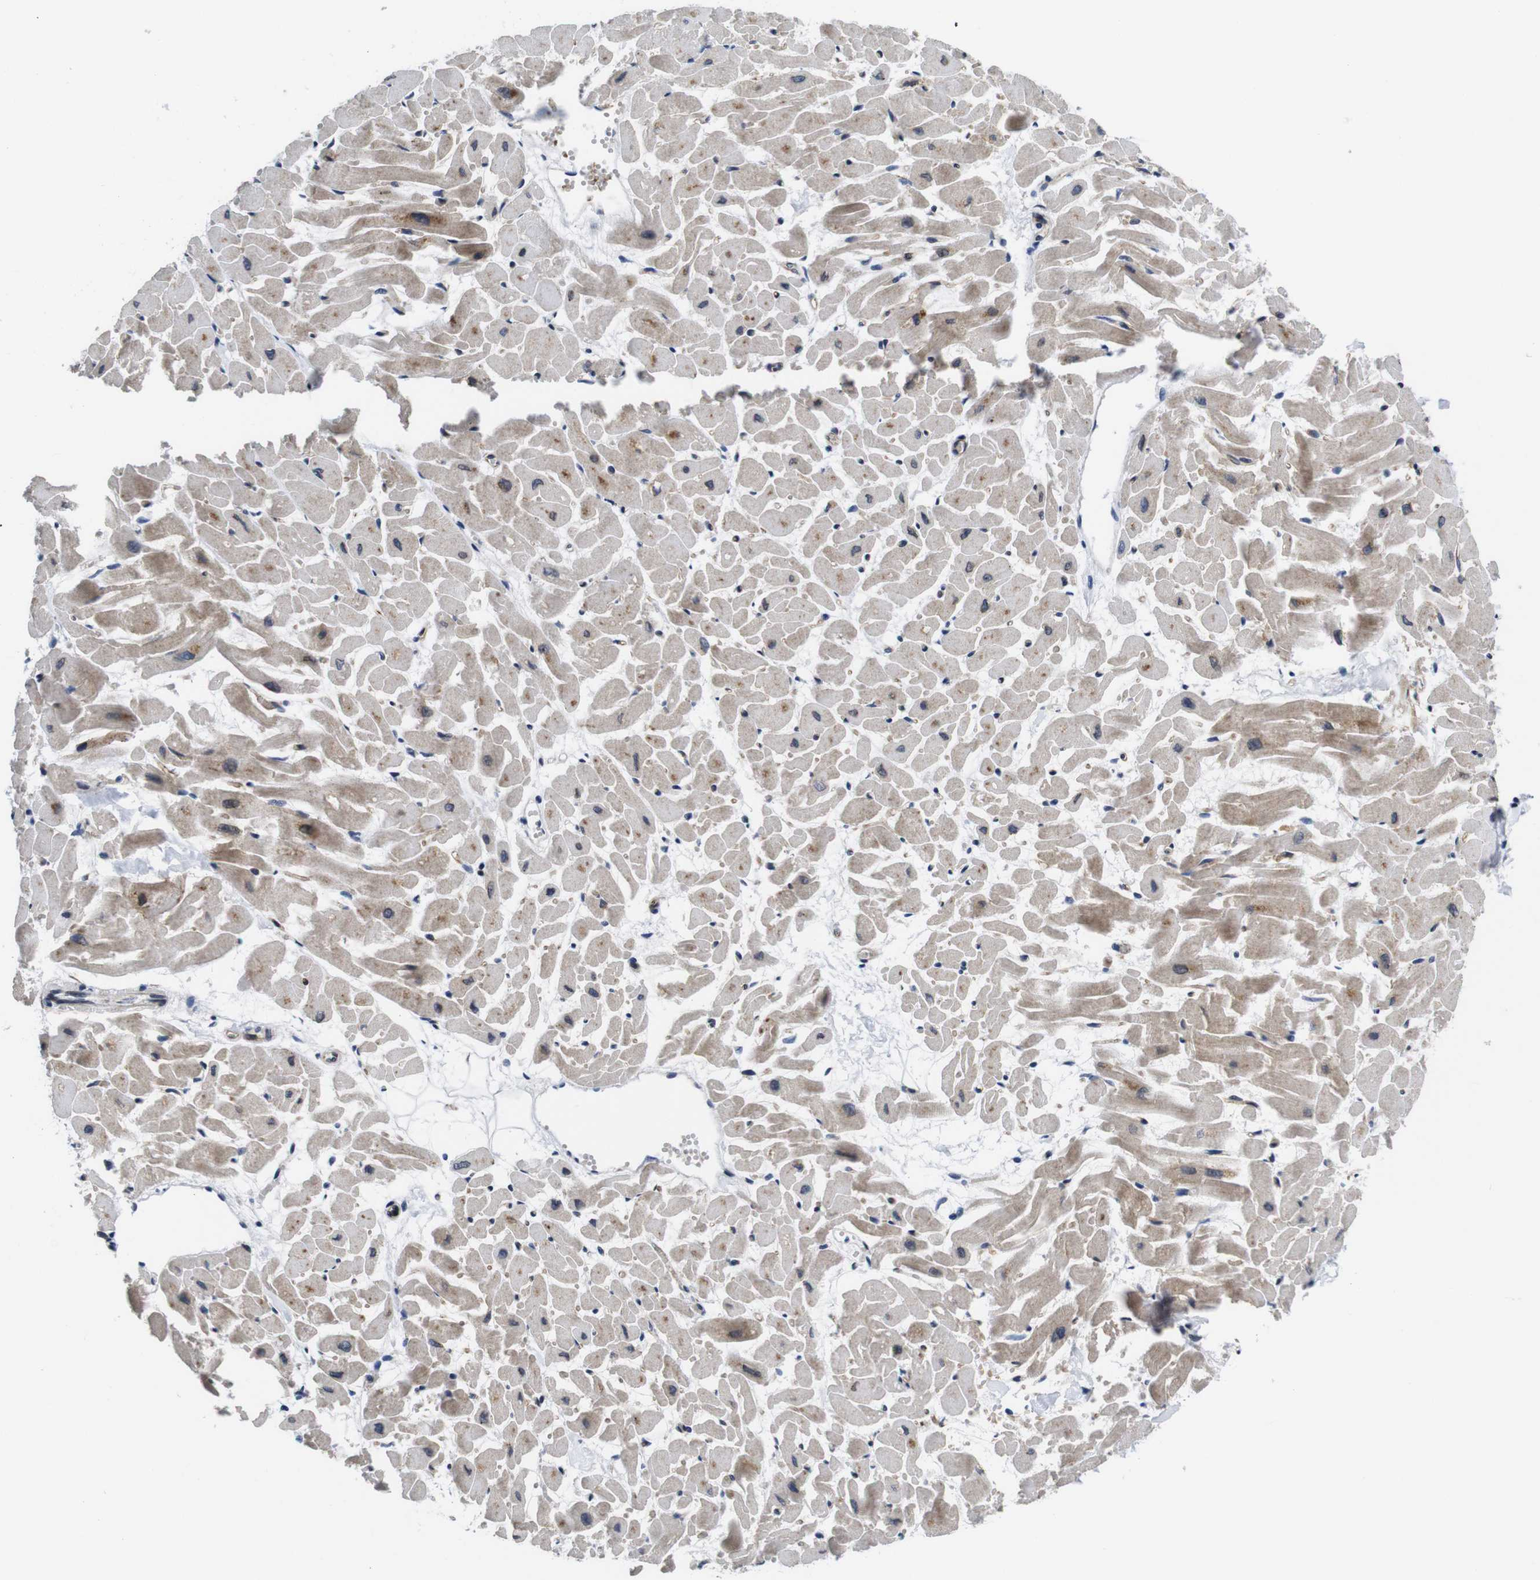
{"staining": {"intensity": "moderate", "quantity": "25%-75%", "location": "cytoplasmic/membranous"}, "tissue": "heart muscle", "cell_type": "Cardiomyocytes", "image_type": "normal", "snomed": [{"axis": "morphology", "description": "Normal tissue, NOS"}, {"axis": "topography", "description": "Heart"}], "caption": "Immunohistochemistry (IHC) of unremarkable heart muscle demonstrates medium levels of moderate cytoplasmic/membranous positivity in approximately 25%-75% of cardiomyocytes. The staining was performed using DAB (3,3'-diaminobenzidine) to visualize the protein expression in brown, while the nuclei were stained in blue with hematoxylin (Magnification: 20x).", "gene": "SOCS3", "patient": {"sex": "female", "age": 19}}